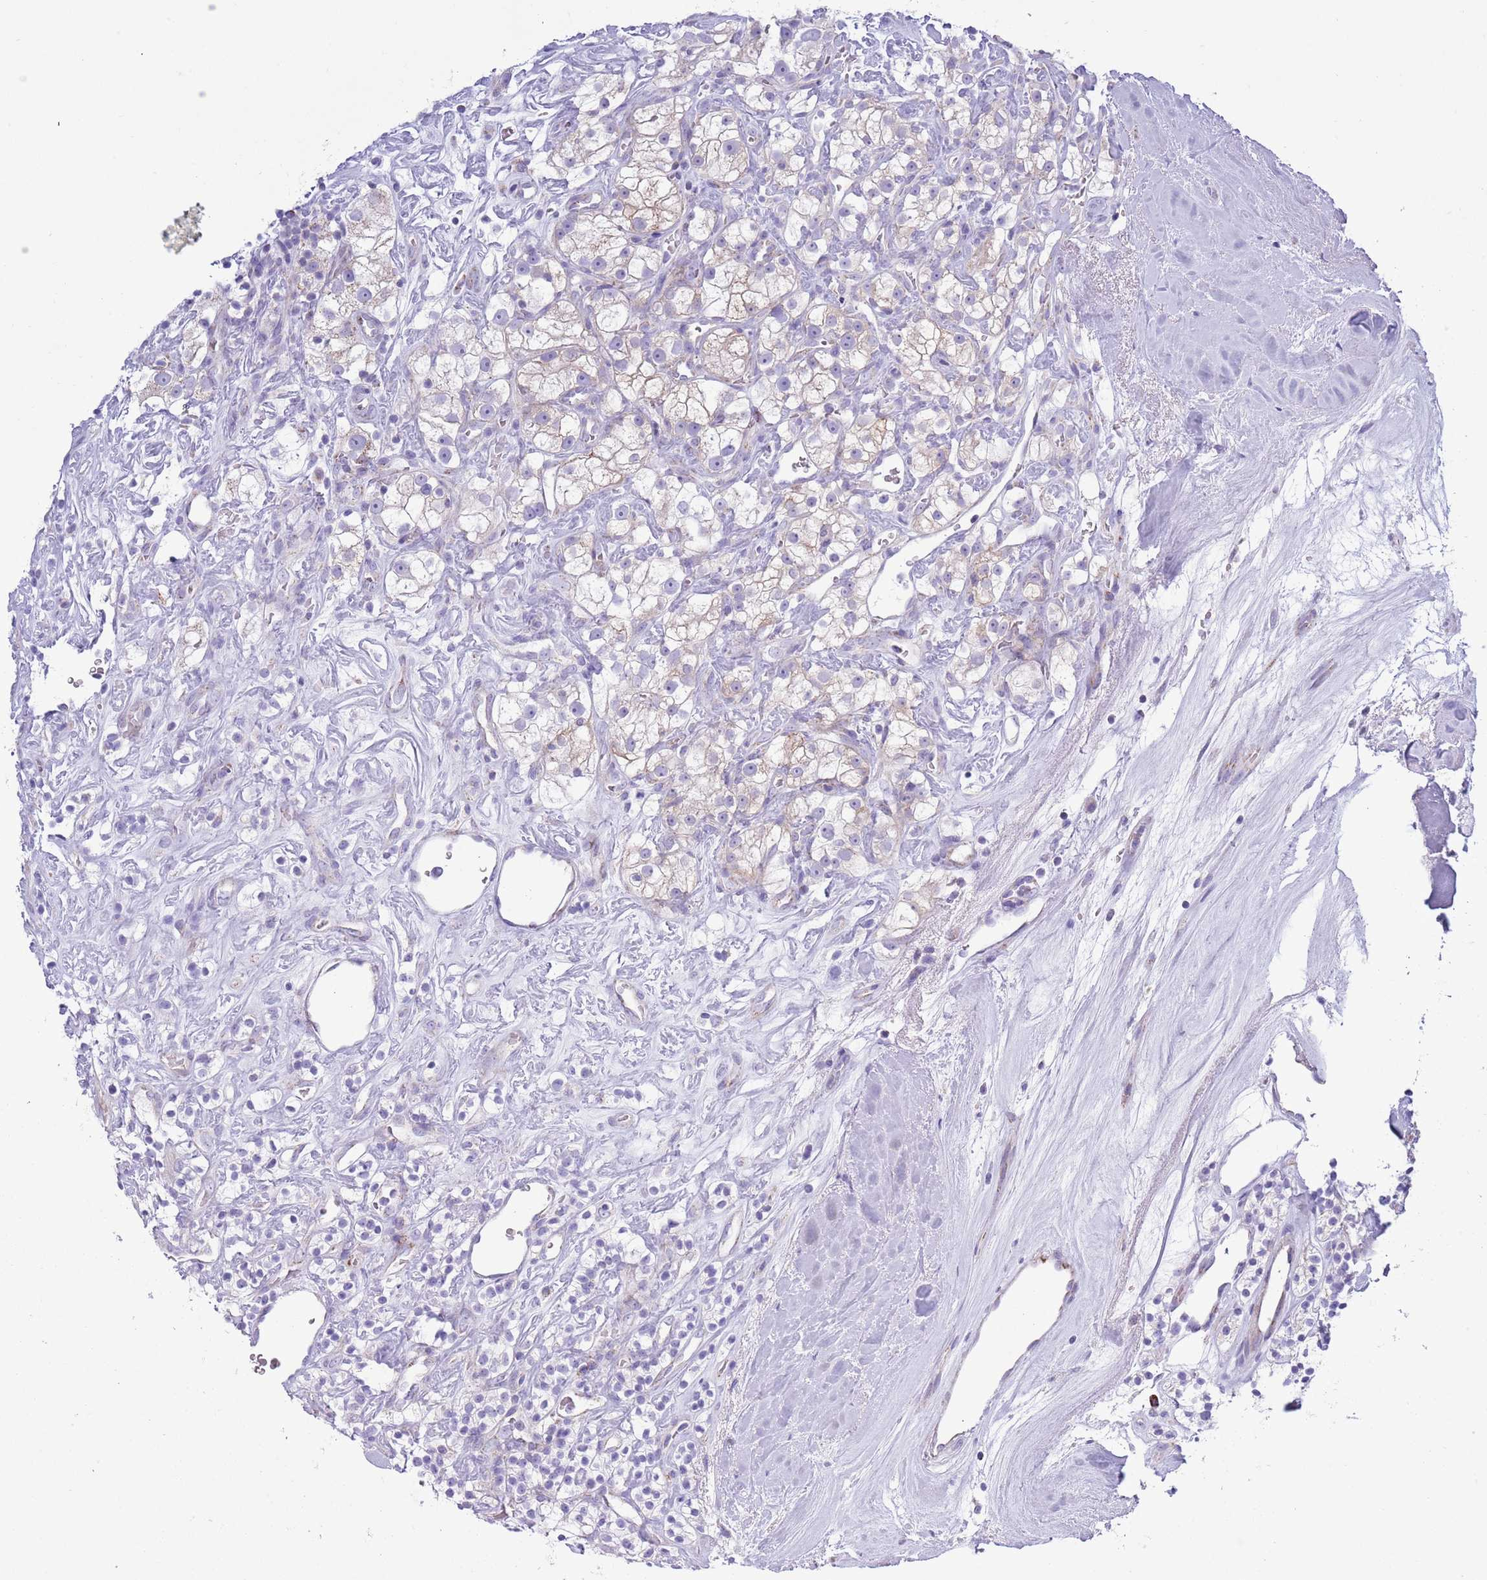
{"staining": {"intensity": "weak", "quantity": "<25%", "location": "cytoplasmic/membranous"}, "tissue": "renal cancer", "cell_type": "Tumor cells", "image_type": "cancer", "snomed": [{"axis": "morphology", "description": "Adenocarcinoma, NOS"}, {"axis": "topography", "description": "Kidney"}], "caption": "Tumor cells show no significant expression in renal cancer (adenocarcinoma).", "gene": "MOCOS", "patient": {"sex": "male", "age": 77}}